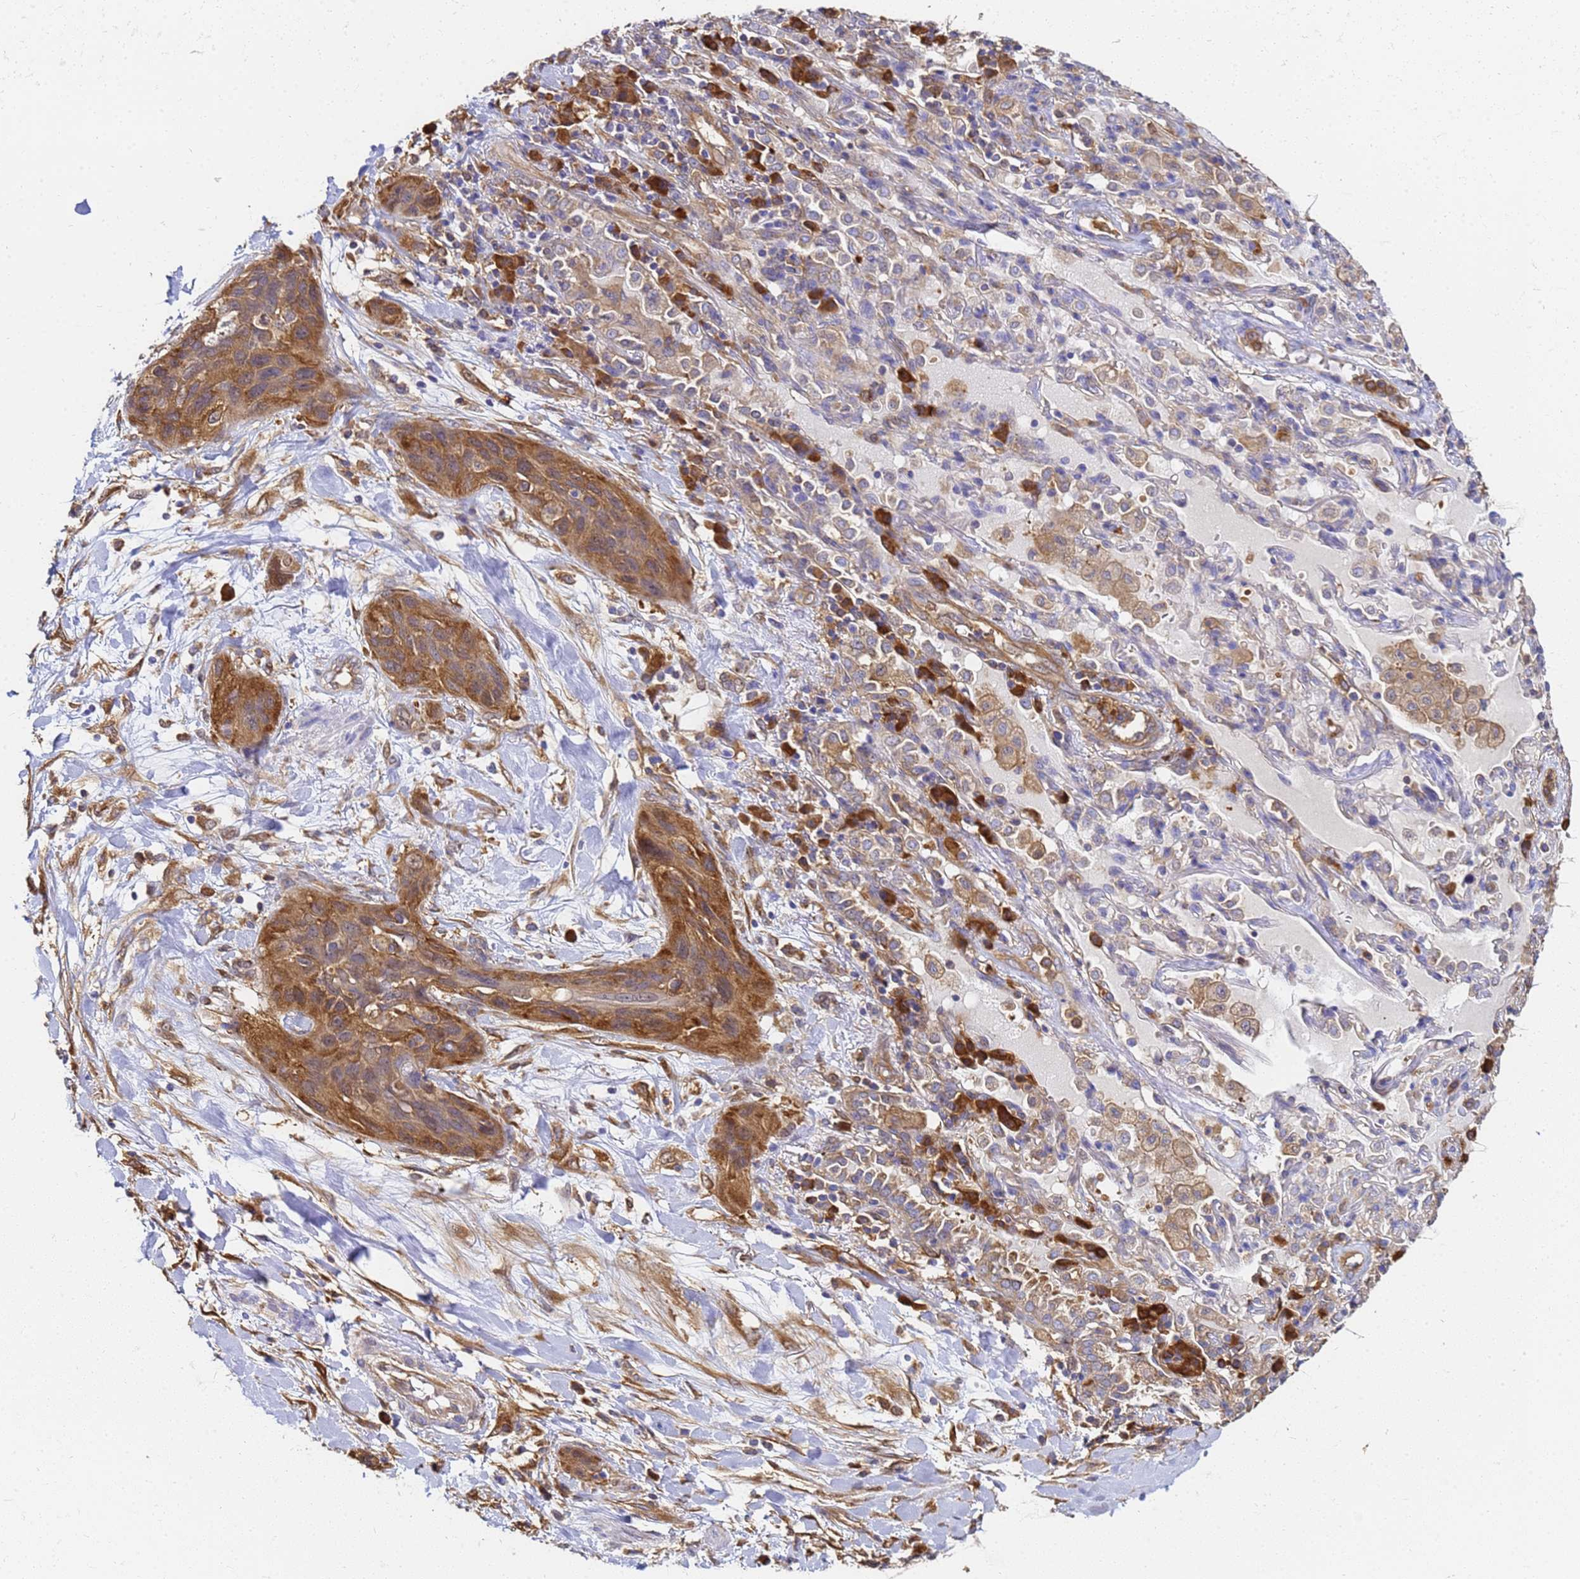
{"staining": {"intensity": "moderate", "quantity": ">75%", "location": "cytoplasmic/membranous"}, "tissue": "lung cancer", "cell_type": "Tumor cells", "image_type": "cancer", "snomed": [{"axis": "morphology", "description": "Squamous cell carcinoma, NOS"}, {"axis": "topography", "description": "Lung"}], "caption": "Human lung cancer stained with a brown dye shows moderate cytoplasmic/membranous positive positivity in approximately >75% of tumor cells.", "gene": "NME1-NME2", "patient": {"sex": "female", "age": 70}}